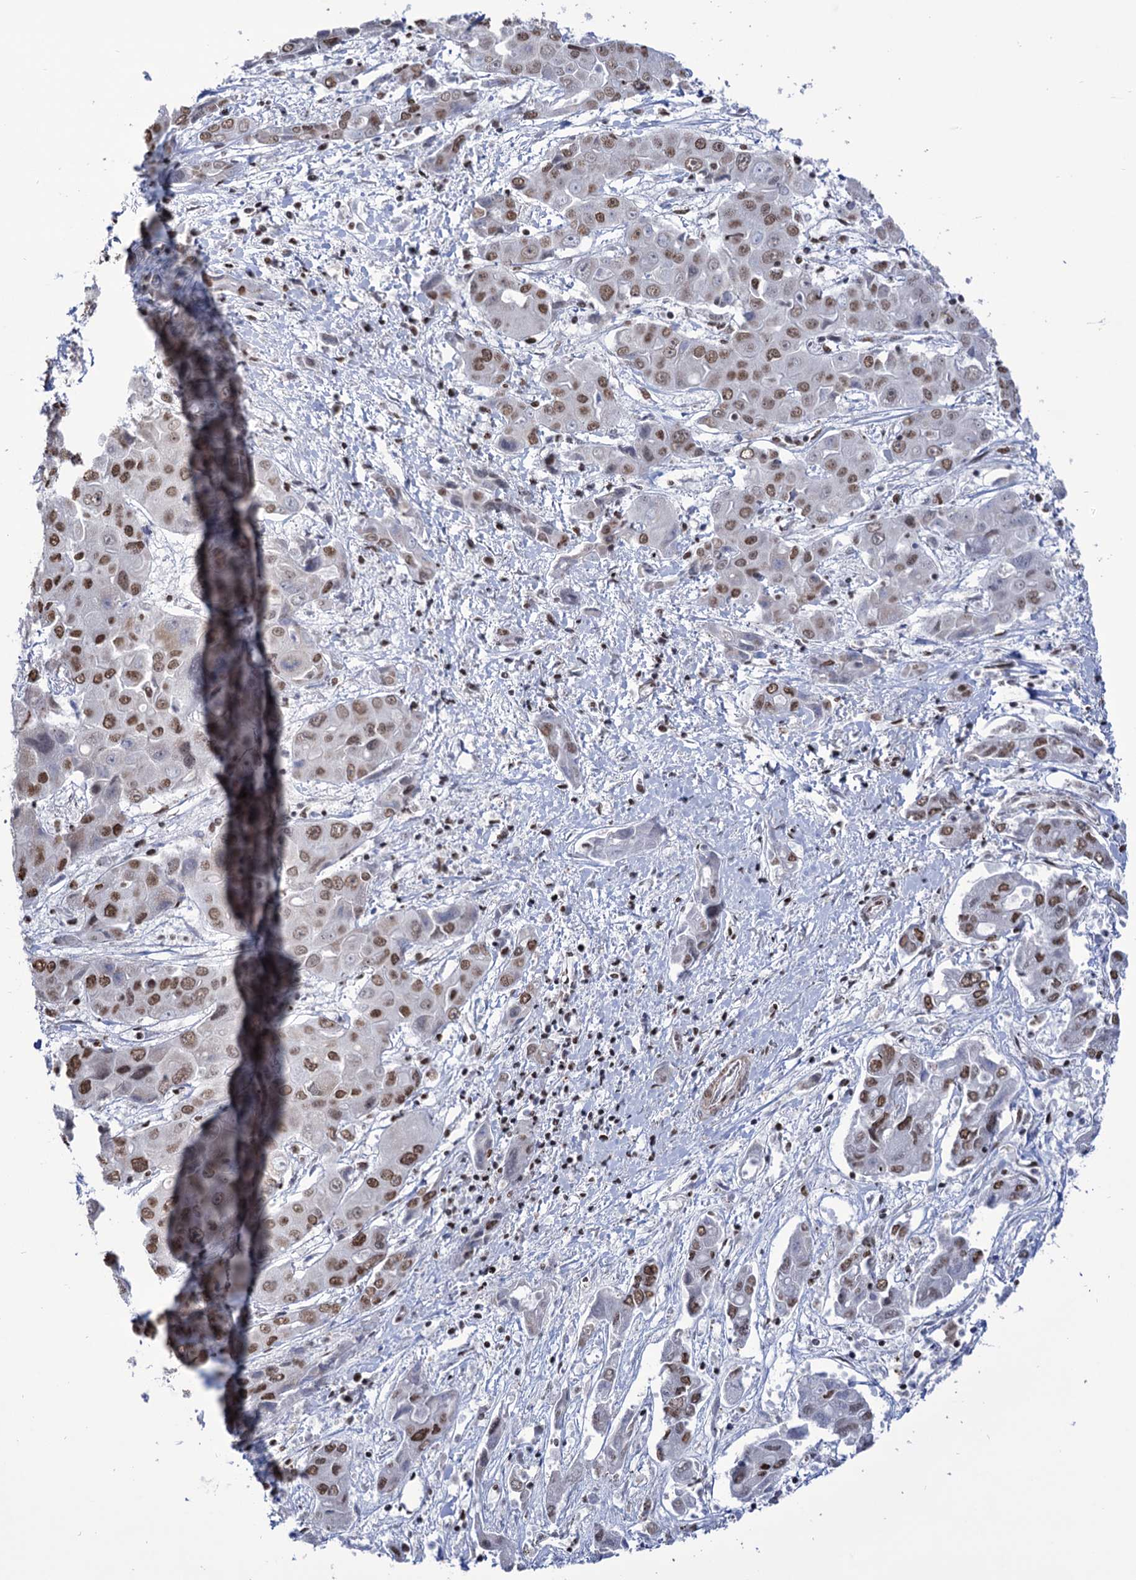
{"staining": {"intensity": "moderate", "quantity": ">75%", "location": "nuclear"}, "tissue": "liver cancer", "cell_type": "Tumor cells", "image_type": "cancer", "snomed": [{"axis": "morphology", "description": "Cholangiocarcinoma"}, {"axis": "topography", "description": "Liver"}], "caption": "This is an image of IHC staining of liver cholangiocarcinoma, which shows moderate positivity in the nuclear of tumor cells.", "gene": "ABHD10", "patient": {"sex": "male", "age": 67}}